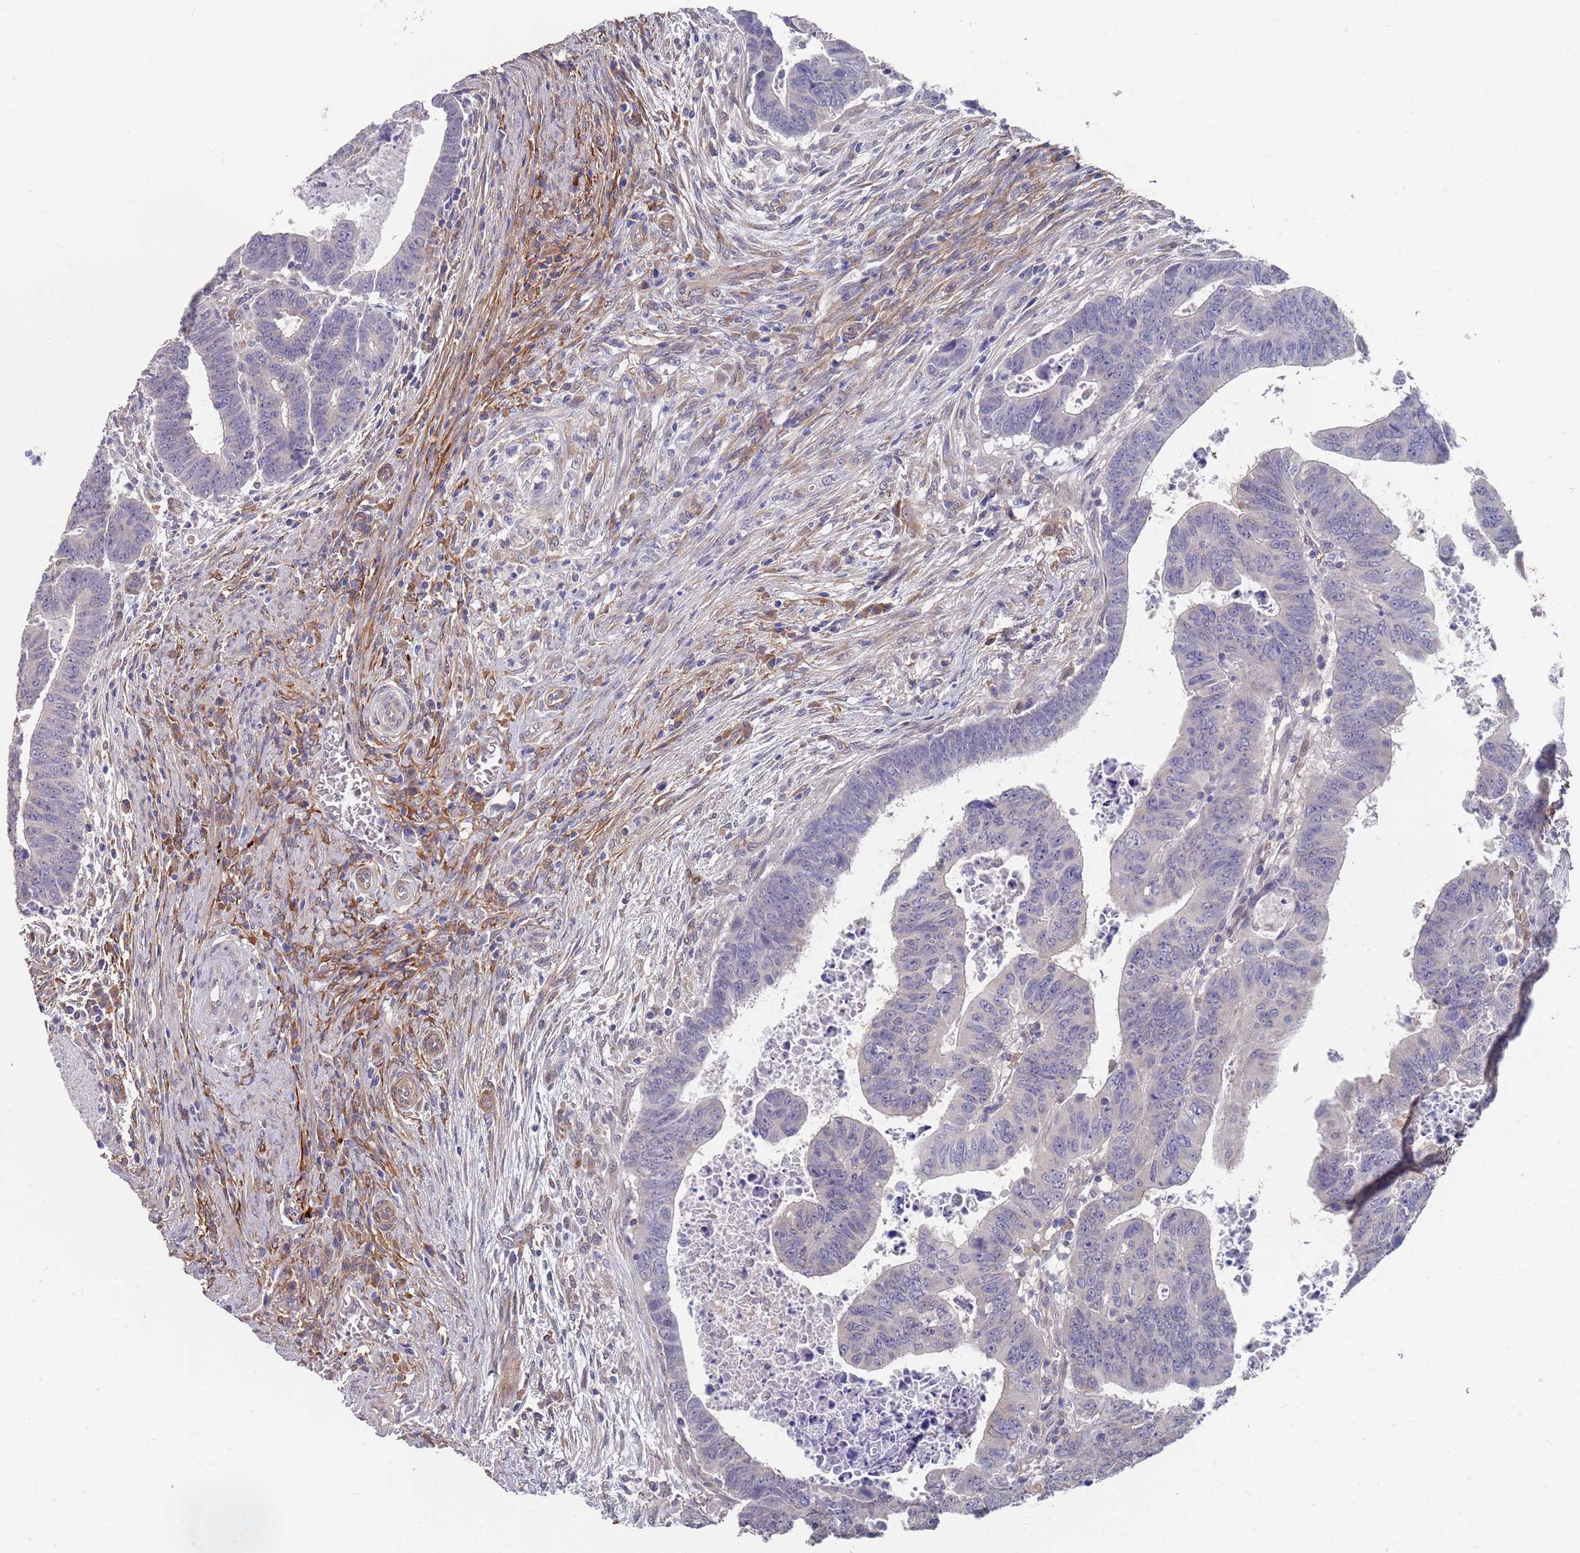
{"staining": {"intensity": "negative", "quantity": "none", "location": "none"}, "tissue": "colorectal cancer", "cell_type": "Tumor cells", "image_type": "cancer", "snomed": [{"axis": "morphology", "description": "Normal tissue, NOS"}, {"axis": "morphology", "description": "Adenocarcinoma, NOS"}, {"axis": "topography", "description": "Rectum"}], "caption": "Immunohistochemistry (IHC) photomicrograph of colorectal cancer (adenocarcinoma) stained for a protein (brown), which exhibits no expression in tumor cells.", "gene": "ANK2", "patient": {"sex": "female", "age": 65}}